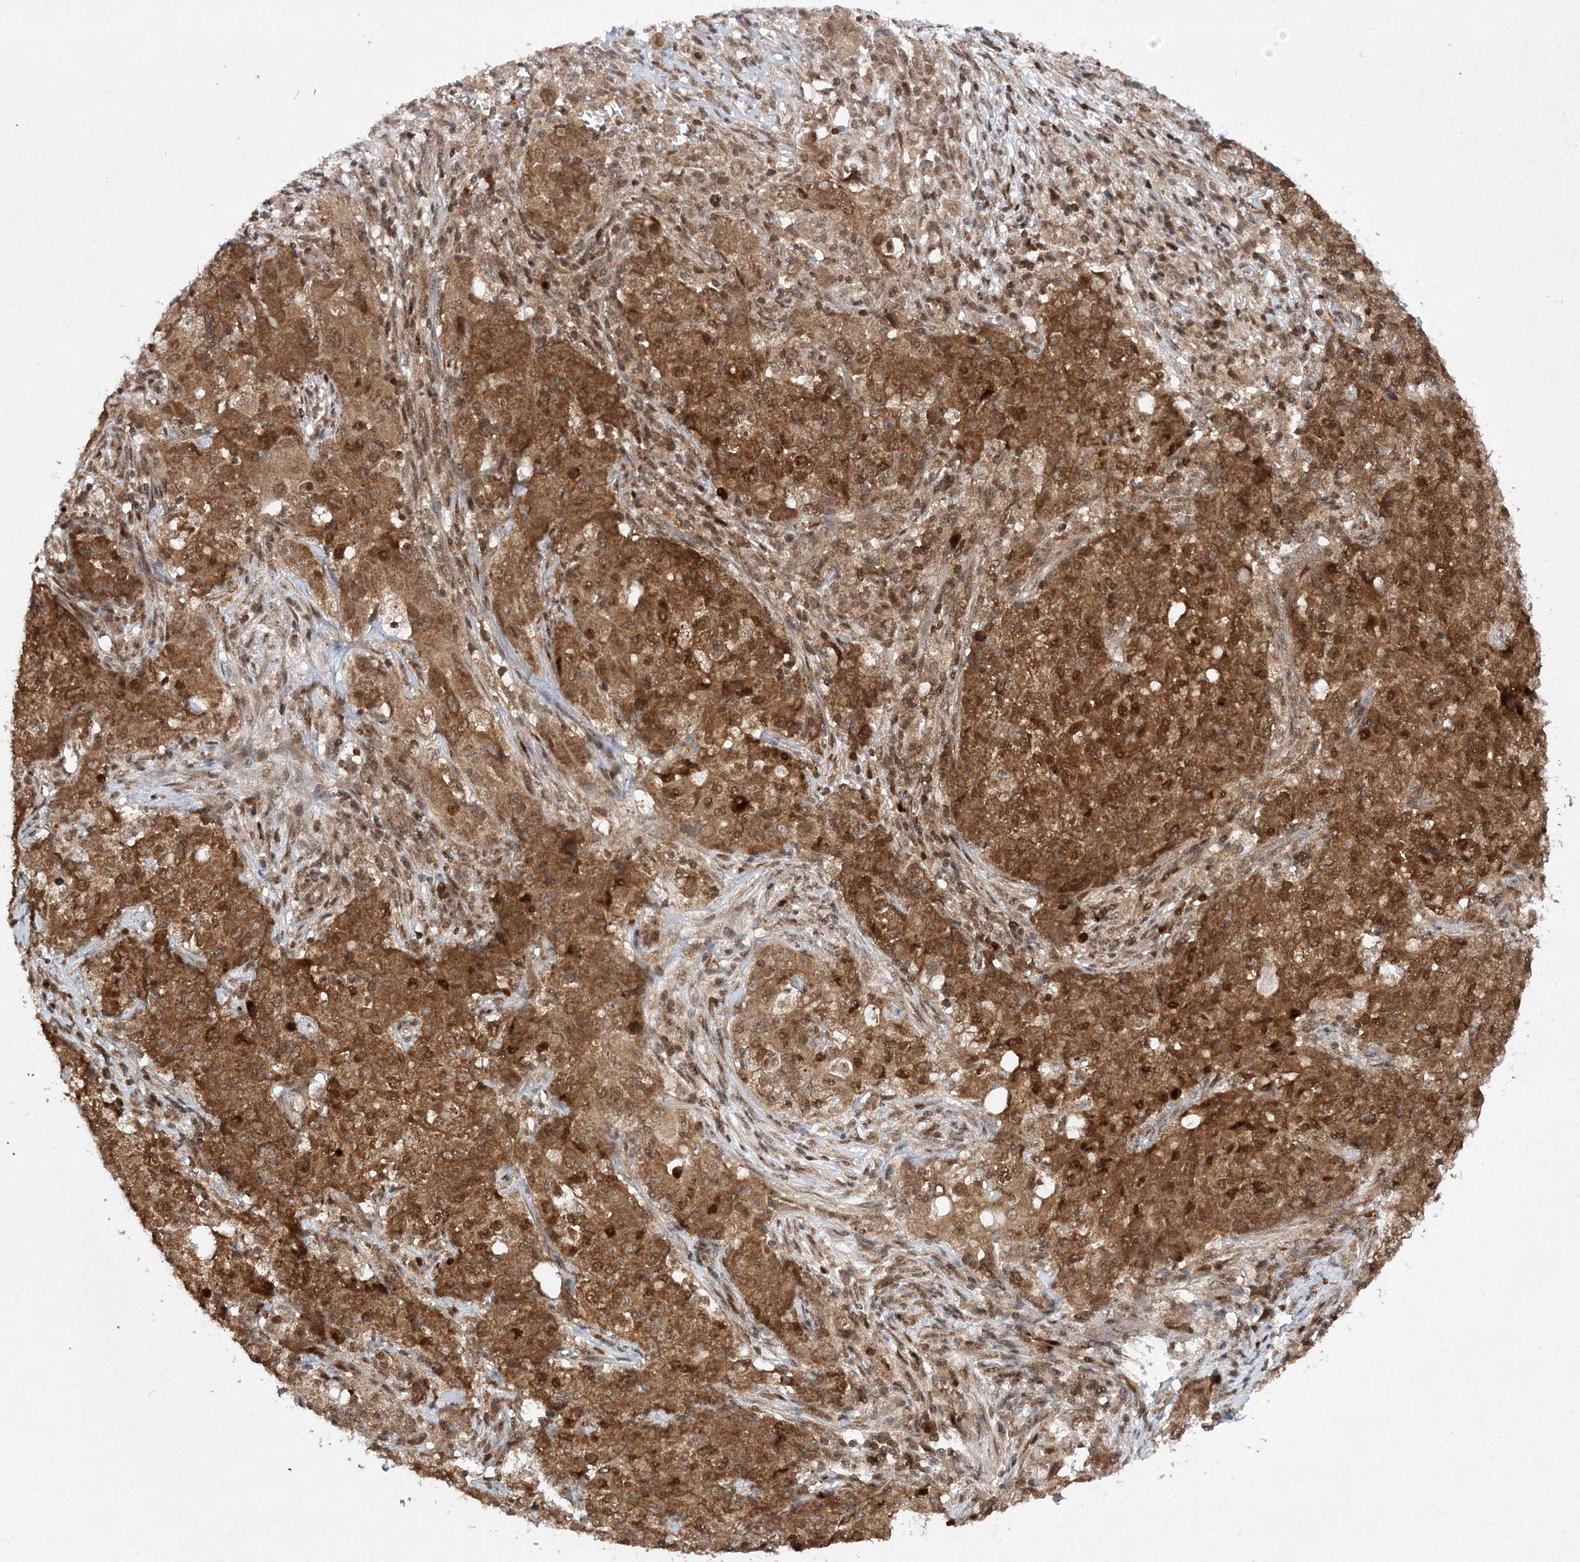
{"staining": {"intensity": "moderate", "quantity": ">75%", "location": "cytoplasmic/membranous,nuclear"}, "tissue": "ovarian cancer", "cell_type": "Tumor cells", "image_type": "cancer", "snomed": [{"axis": "morphology", "description": "Carcinoma, endometroid"}, {"axis": "topography", "description": "Ovary"}], "caption": "There is medium levels of moderate cytoplasmic/membranous and nuclear staining in tumor cells of ovarian cancer (endometroid carcinoma), as demonstrated by immunohistochemical staining (brown color).", "gene": "NIF3L1", "patient": {"sex": "female", "age": 42}}